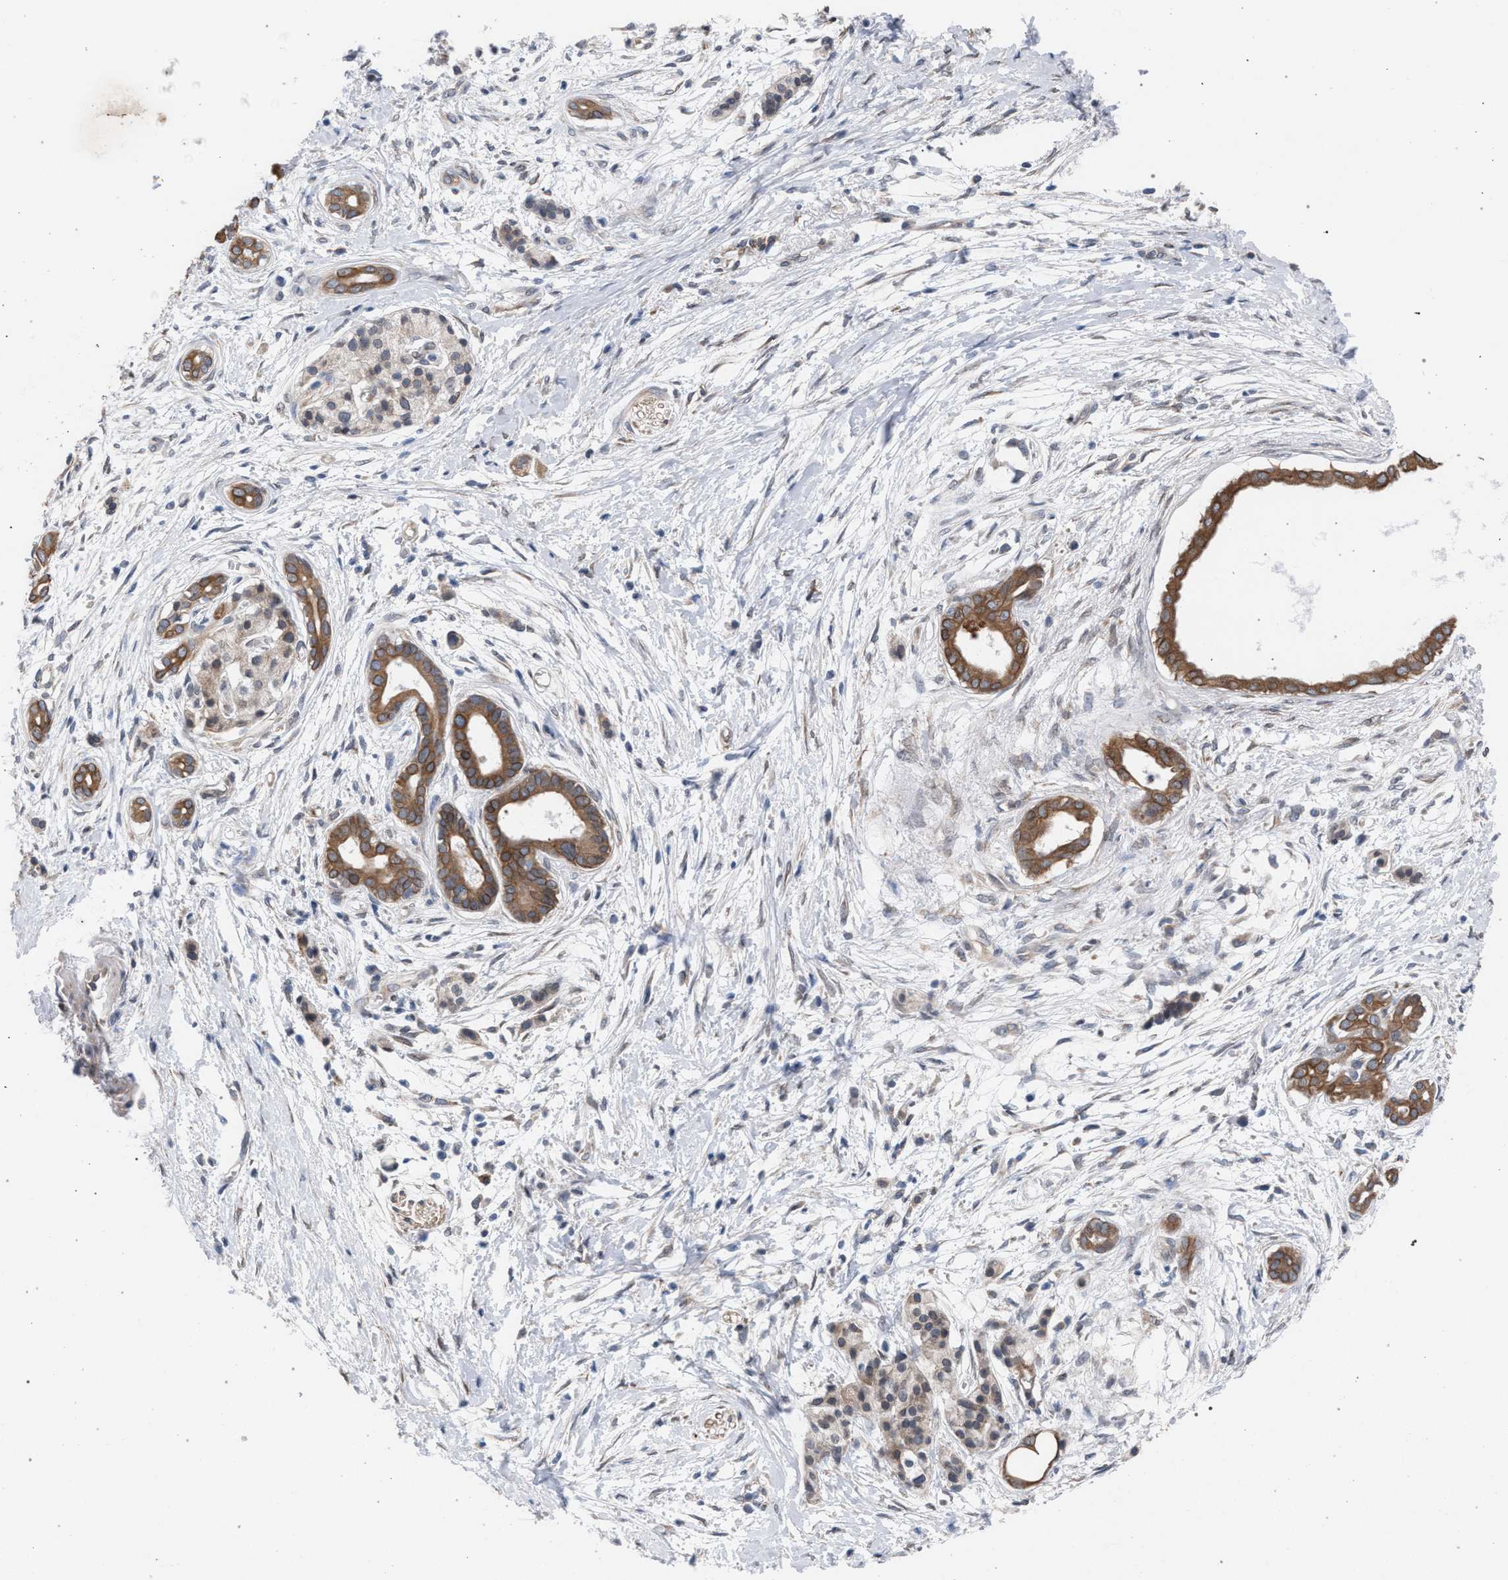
{"staining": {"intensity": "moderate", "quantity": ">75%", "location": "cytoplasmic/membranous"}, "tissue": "pancreatic cancer", "cell_type": "Tumor cells", "image_type": "cancer", "snomed": [{"axis": "morphology", "description": "Adenocarcinoma, NOS"}, {"axis": "topography", "description": "Pancreas"}], "caption": "DAB immunohistochemical staining of human adenocarcinoma (pancreatic) displays moderate cytoplasmic/membranous protein expression in approximately >75% of tumor cells. Immunohistochemistry (ihc) stains the protein of interest in brown and the nuclei are stained blue.", "gene": "ARPC5L", "patient": {"sex": "male", "age": 59}}